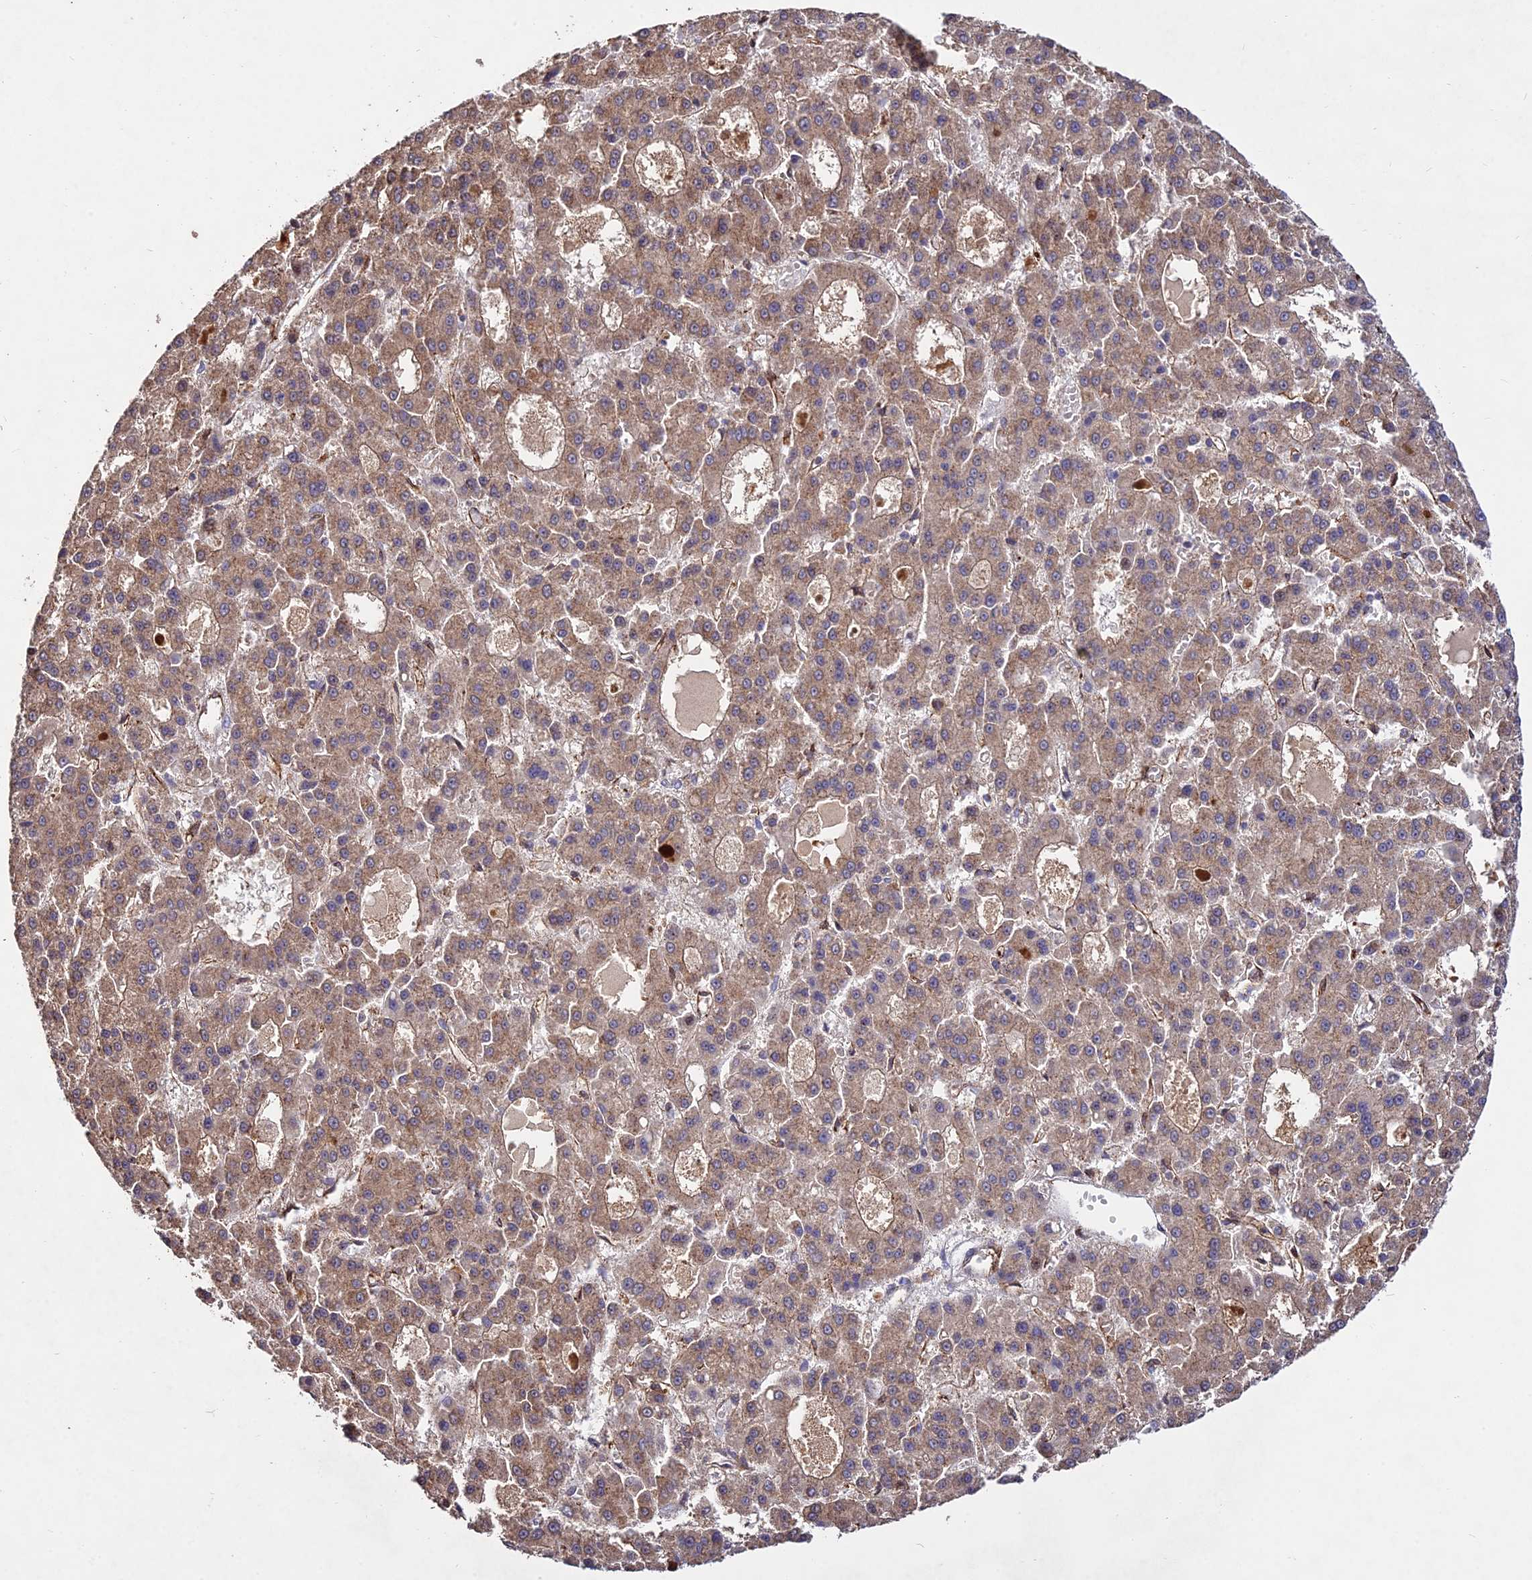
{"staining": {"intensity": "moderate", "quantity": "25%-75%", "location": "cytoplasmic/membranous"}, "tissue": "liver cancer", "cell_type": "Tumor cells", "image_type": "cancer", "snomed": [{"axis": "morphology", "description": "Carcinoma, Hepatocellular, NOS"}, {"axis": "topography", "description": "Liver"}], "caption": "A brown stain shows moderate cytoplasmic/membranous expression of a protein in liver cancer (hepatocellular carcinoma) tumor cells.", "gene": "GRTP1", "patient": {"sex": "male", "age": 70}}